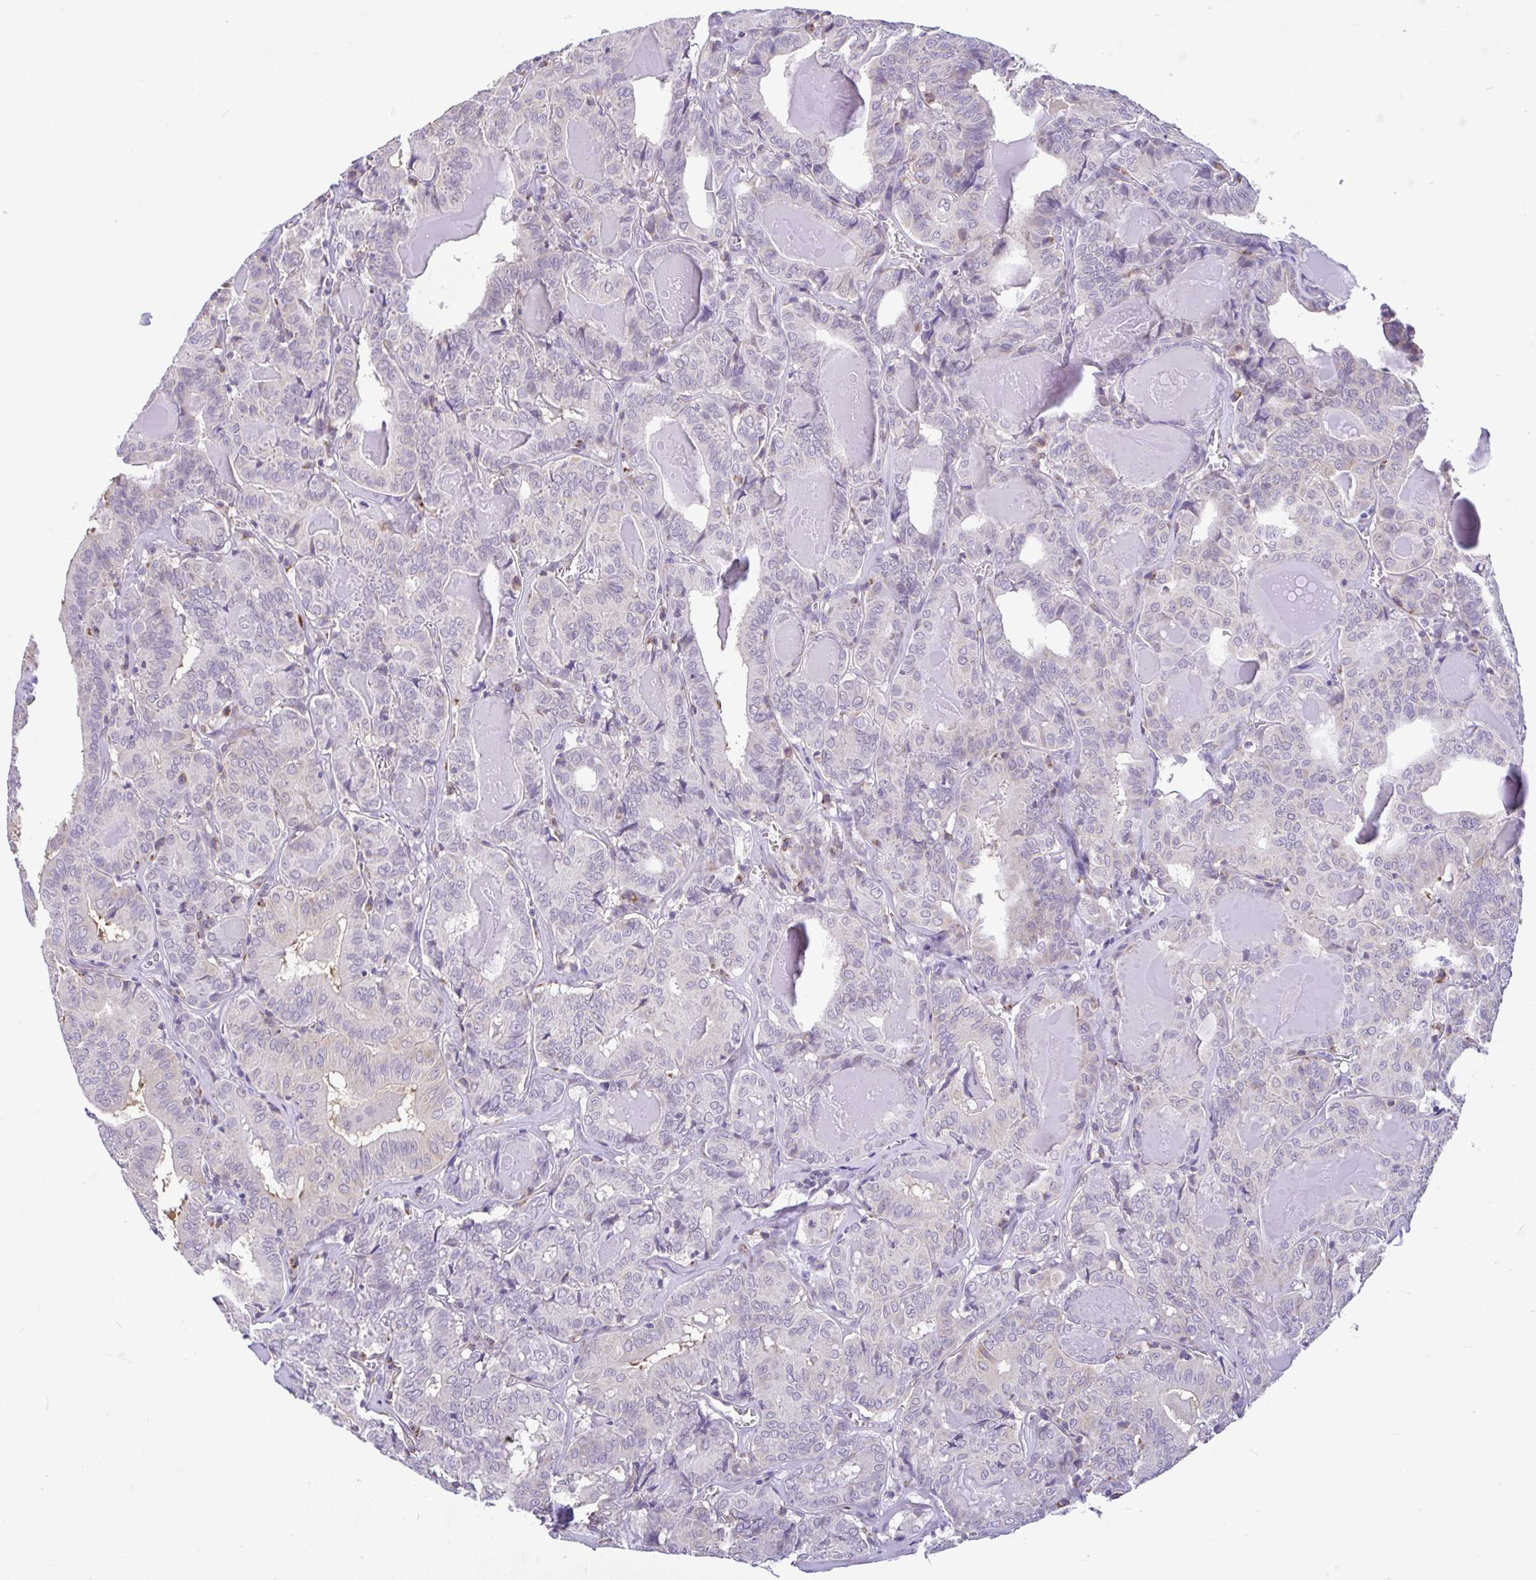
{"staining": {"intensity": "negative", "quantity": "none", "location": "none"}, "tissue": "thyroid cancer", "cell_type": "Tumor cells", "image_type": "cancer", "snomed": [{"axis": "morphology", "description": "Papillary adenocarcinoma, NOS"}, {"axis": "topography", "description": "Thyroid gland"}], "caption": "IHC of papillary adenocarcinoma (thyroid) displays no expression in tumor cells. (DAB (3,3'-diaminobenzidine) immunohistochemistry (IHC) visualized using brightfield microscopy, high magnification).", "gene": "PYCR2", "patient": {"sex": "female", "age": 72}}